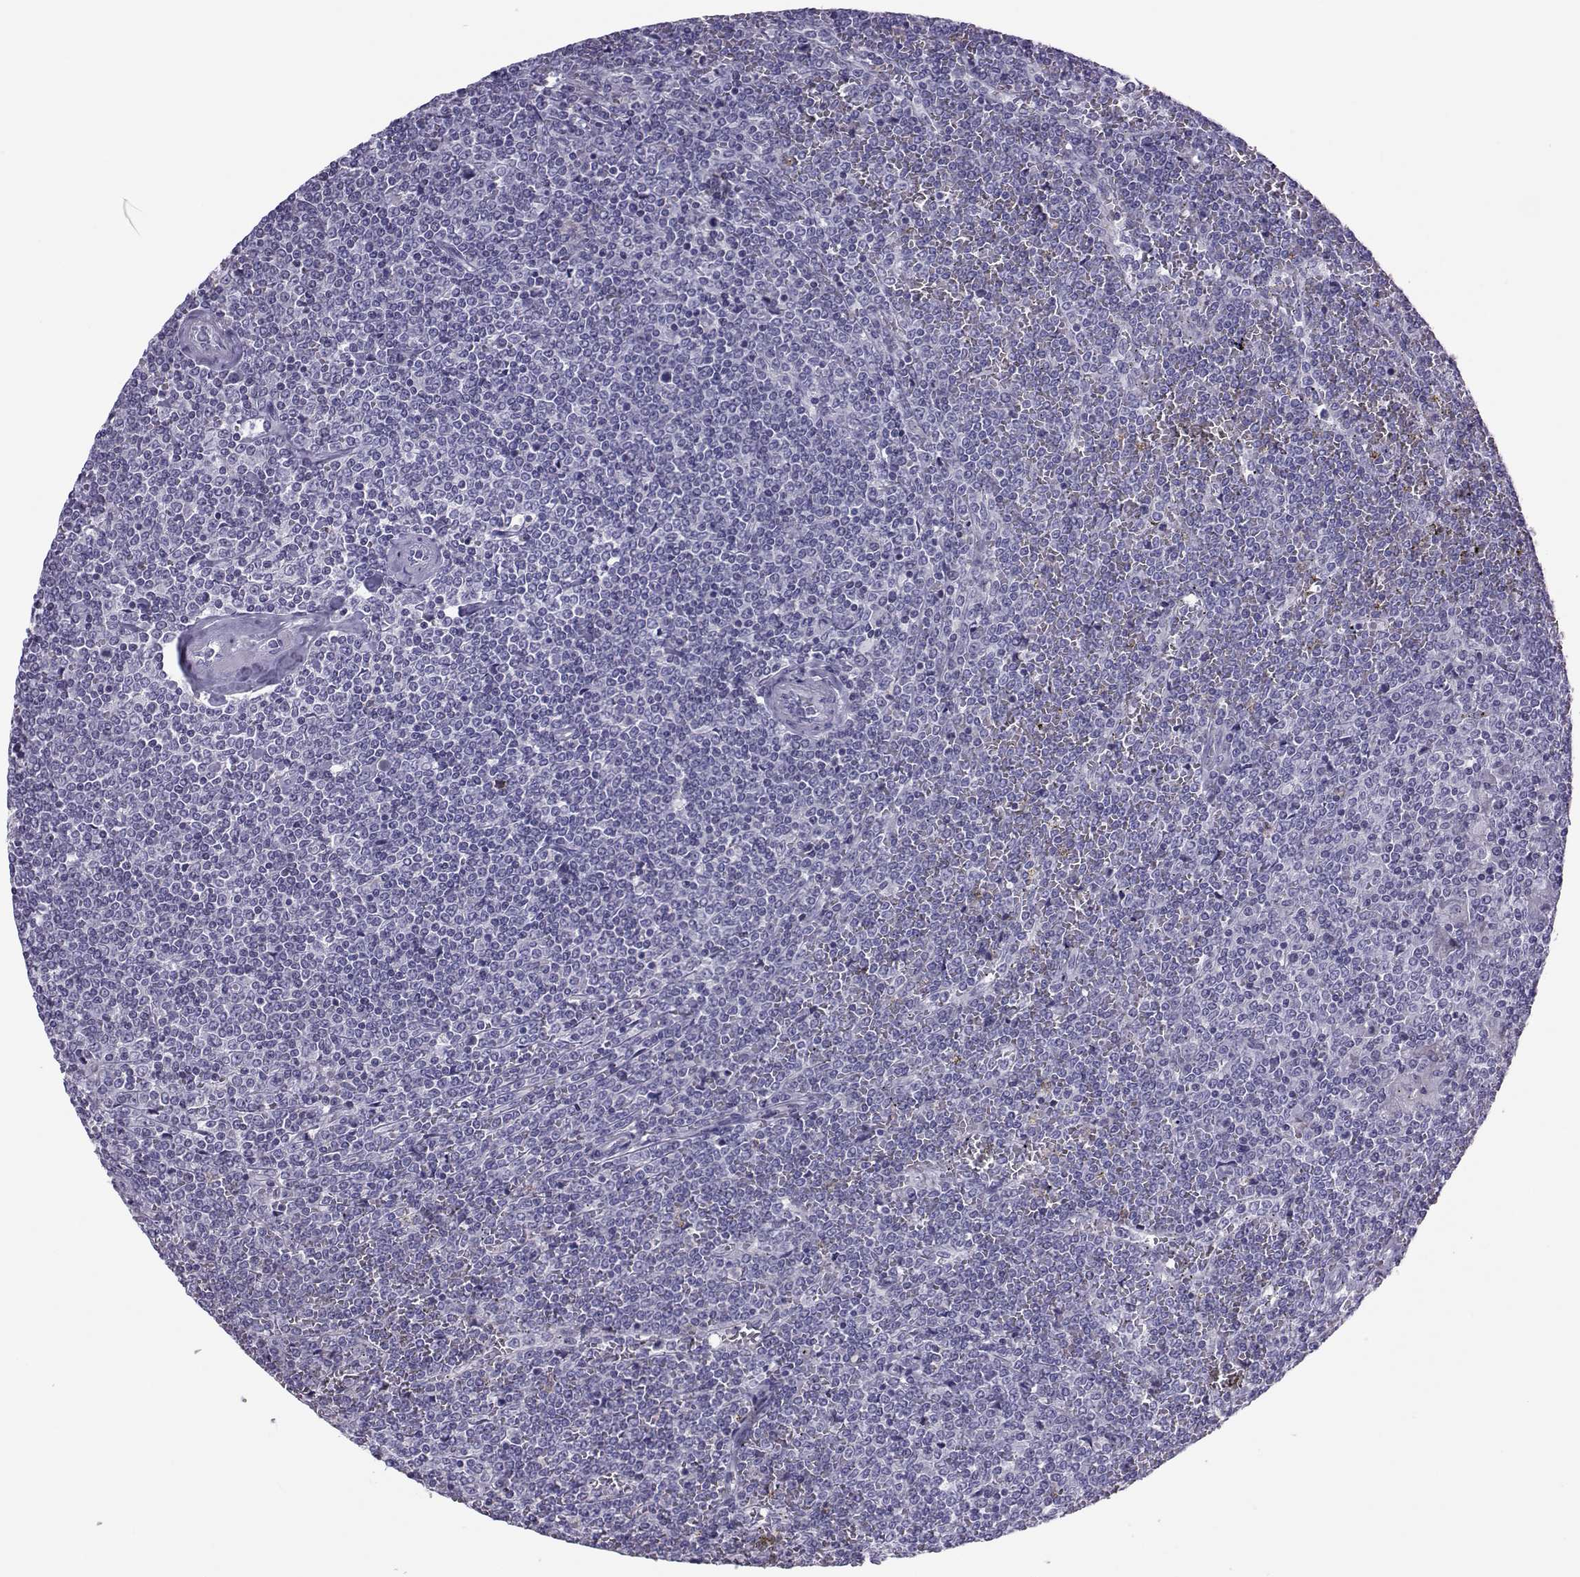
{"staining": {"intensity": "negative", "quantity": "none", "location": "none"}, "tissue": "lymphoma", "cell_type": "Tumor cells", "image_type": "cancer", "snomed": [{"axis": "morphology", "description": "Malignant lymphoma, non-Hodgkin's type, Low grade"}, {"axis": "topography", "description": "Spleen"}], "caption": "DAB (3,3'-diaminobenzidine) immunohistochemical staining of human lymphoma demonstrates no significant positivity in tumor cells.", "gene": "TRPM7", "patient": {"sex": "female", "age": 19}}